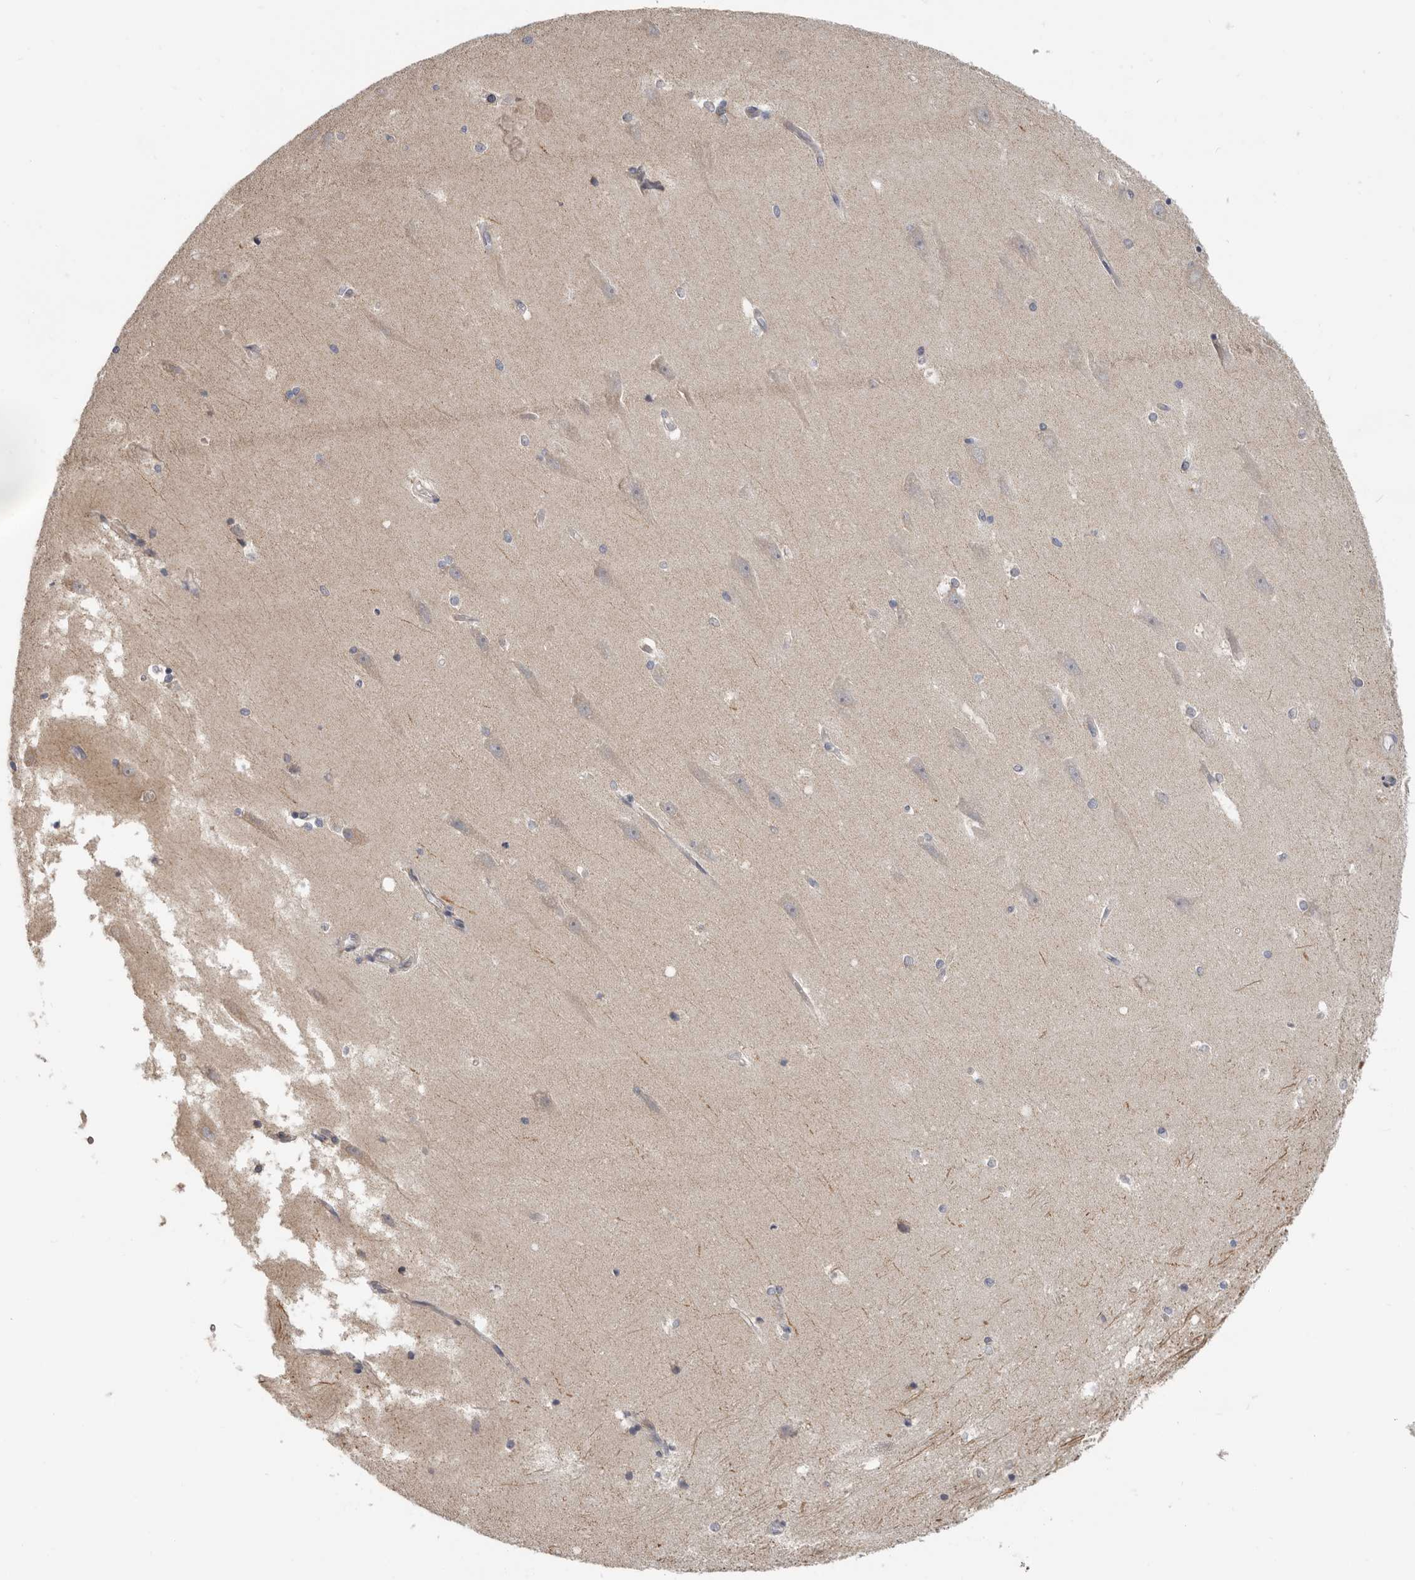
{"staining": {"intensity": "negative", "quantity": "none", "location": "none"}, "tissue": "hippocampus", "cell_type": "Glial cells", "image_type": "normal", "snomed": [{"axis": "morphology", "description": "Normal tissue, NOS"}, {"axis": "topography", "description": "Hippocampus"}], "caption": "Image shows no protein expression in glial cells of normal hippocampus.", "gene": "UNK", "patient": {"sex": "male", "age": 45}}